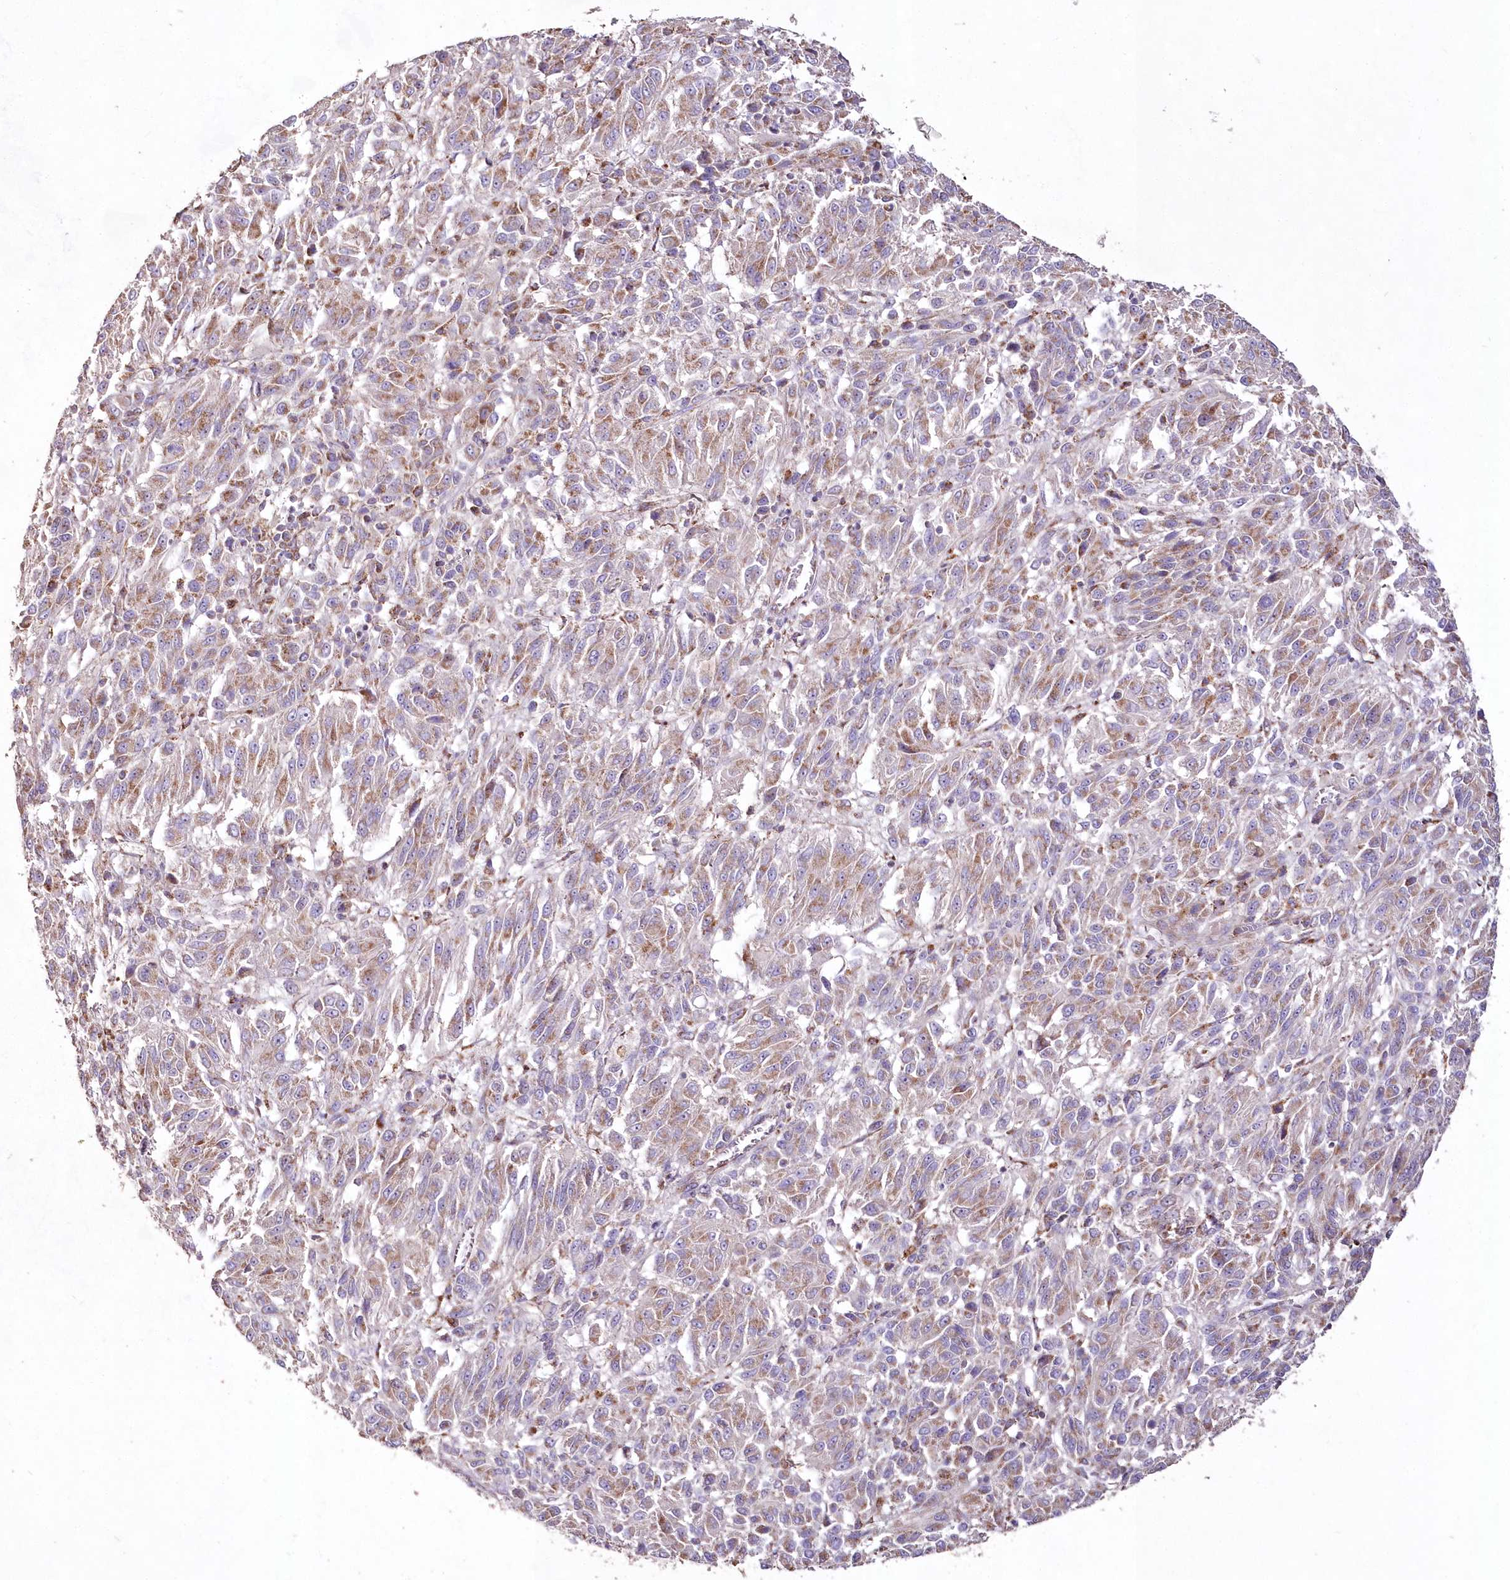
{"staining": {"intensity": "weak", "quantity": ">75%", "location": "cytoplasmic/membranous"}, "tissue": "melanoma", "cell_type": "Tumor cells", "image_type": "cancer", "snomed": [{"axis": "morphology", "description": "Malignant melanoma, Metastatic site"}, {"axis": "topography", "description": "Lung"}], "caption": "Immunohistochemistry (IHC) photomicrograph of neoplastic tissue: human melanoma stained using immunohistochemistry (IHC) reveals low levels of weak protein expression localized specifically in the cytoplasmic/membranous of tumor cells, appearing as a cytoplasmic/membranous brown color.", "gene": "HADHB", "patient": {"sex": "male", "age": 64}}